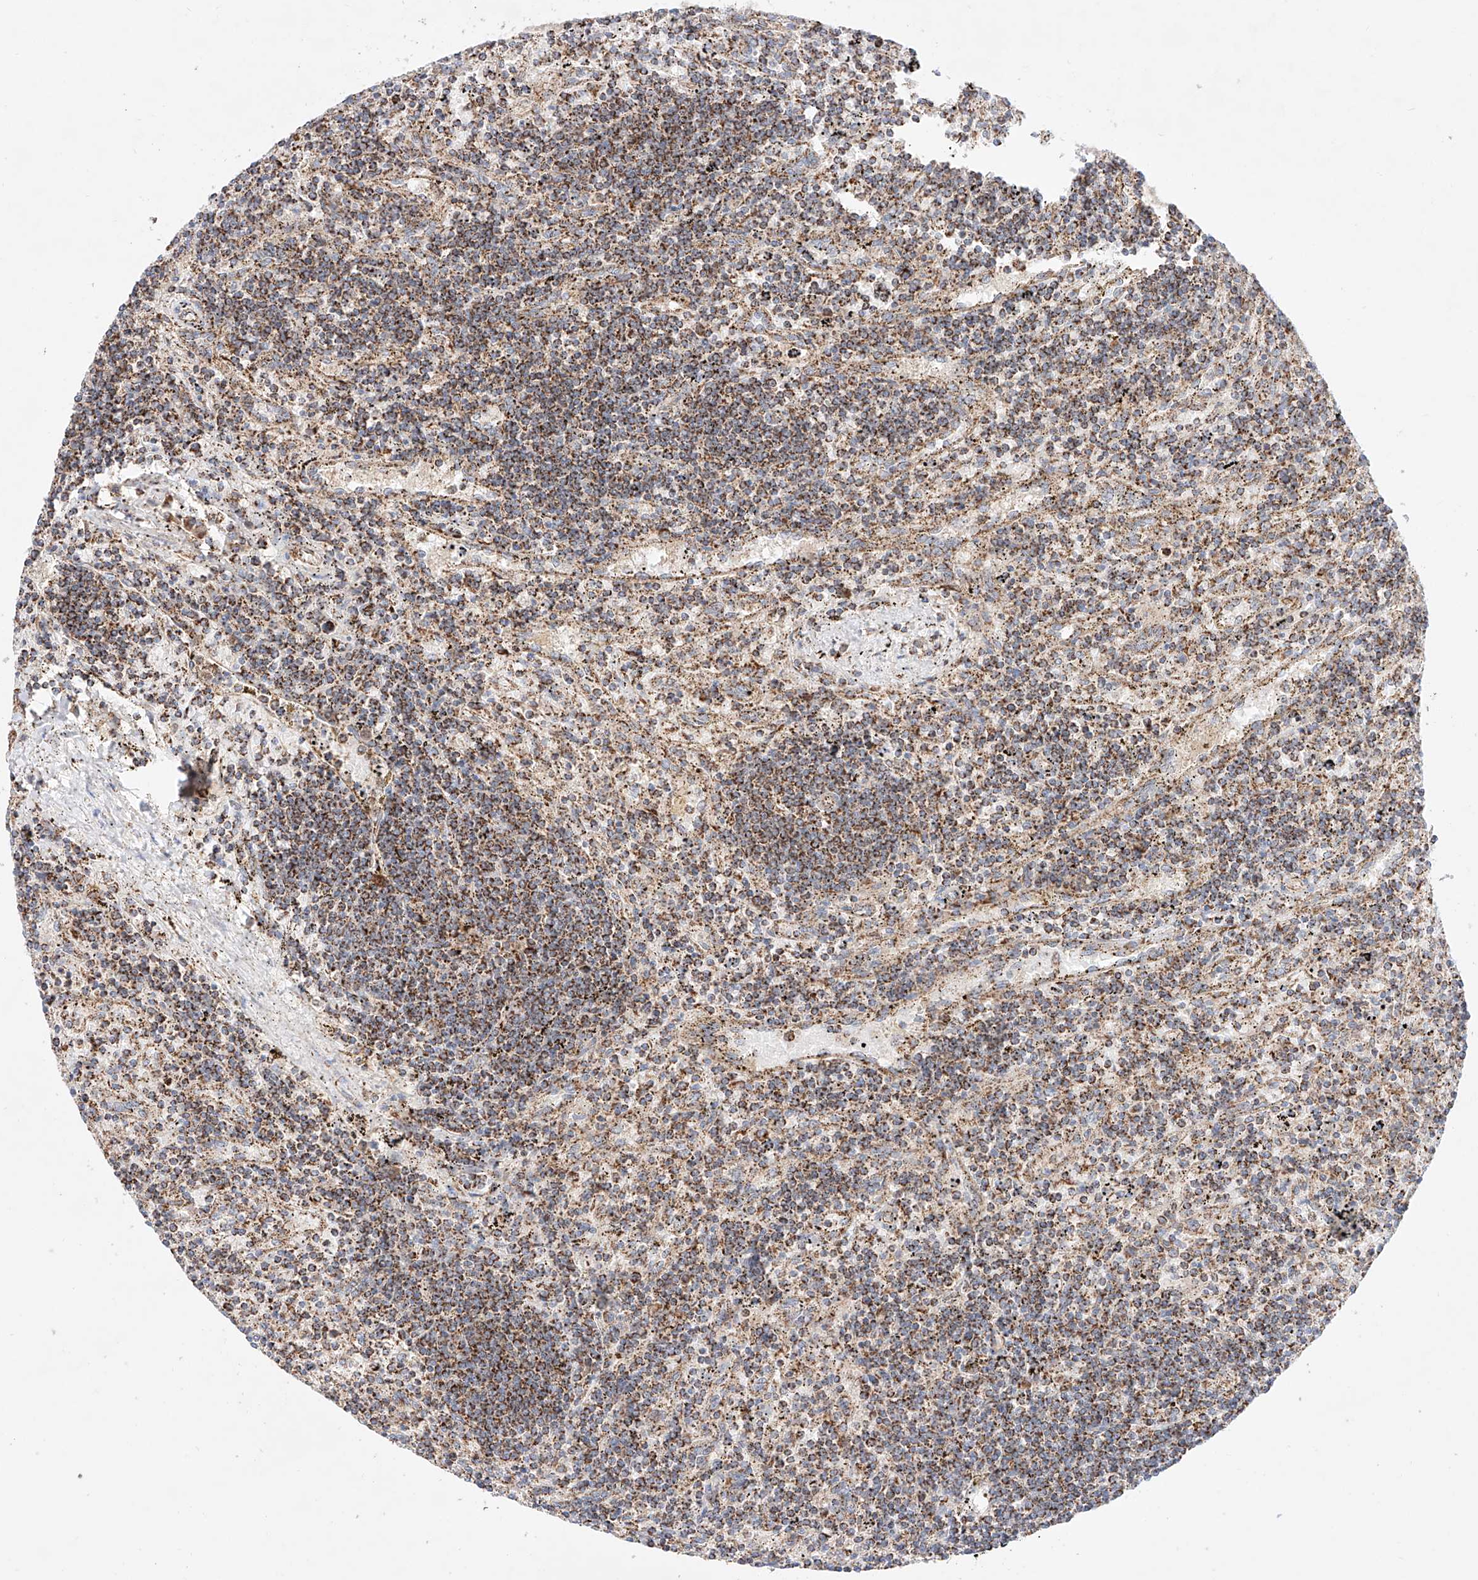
{"staining": {"intensity": "moderate", "quantity": ">75%", "location": "cytoplasmic/membranous"}, "tissue": "lymphoma", "cell_type": "Tumor cells", "image_type": "cancer", "snomed": [{"axis": "morphology", "description": "Malignant lymphoma, non-Hodgkin's type, Low grade"}, {"axis": "topography", "description": "Spleen"}], "caption": "An IHC micrograph of neoplastic tissue is shown. Protein staining in brown shows moderate cytoplasmic/membranous positivity in lymphoma within tumor cells. (DAB = brown stain, brightfield microscopy at high magnification).", "gene": "KTI12", "patient": {"sex": "male", "age": 76}}